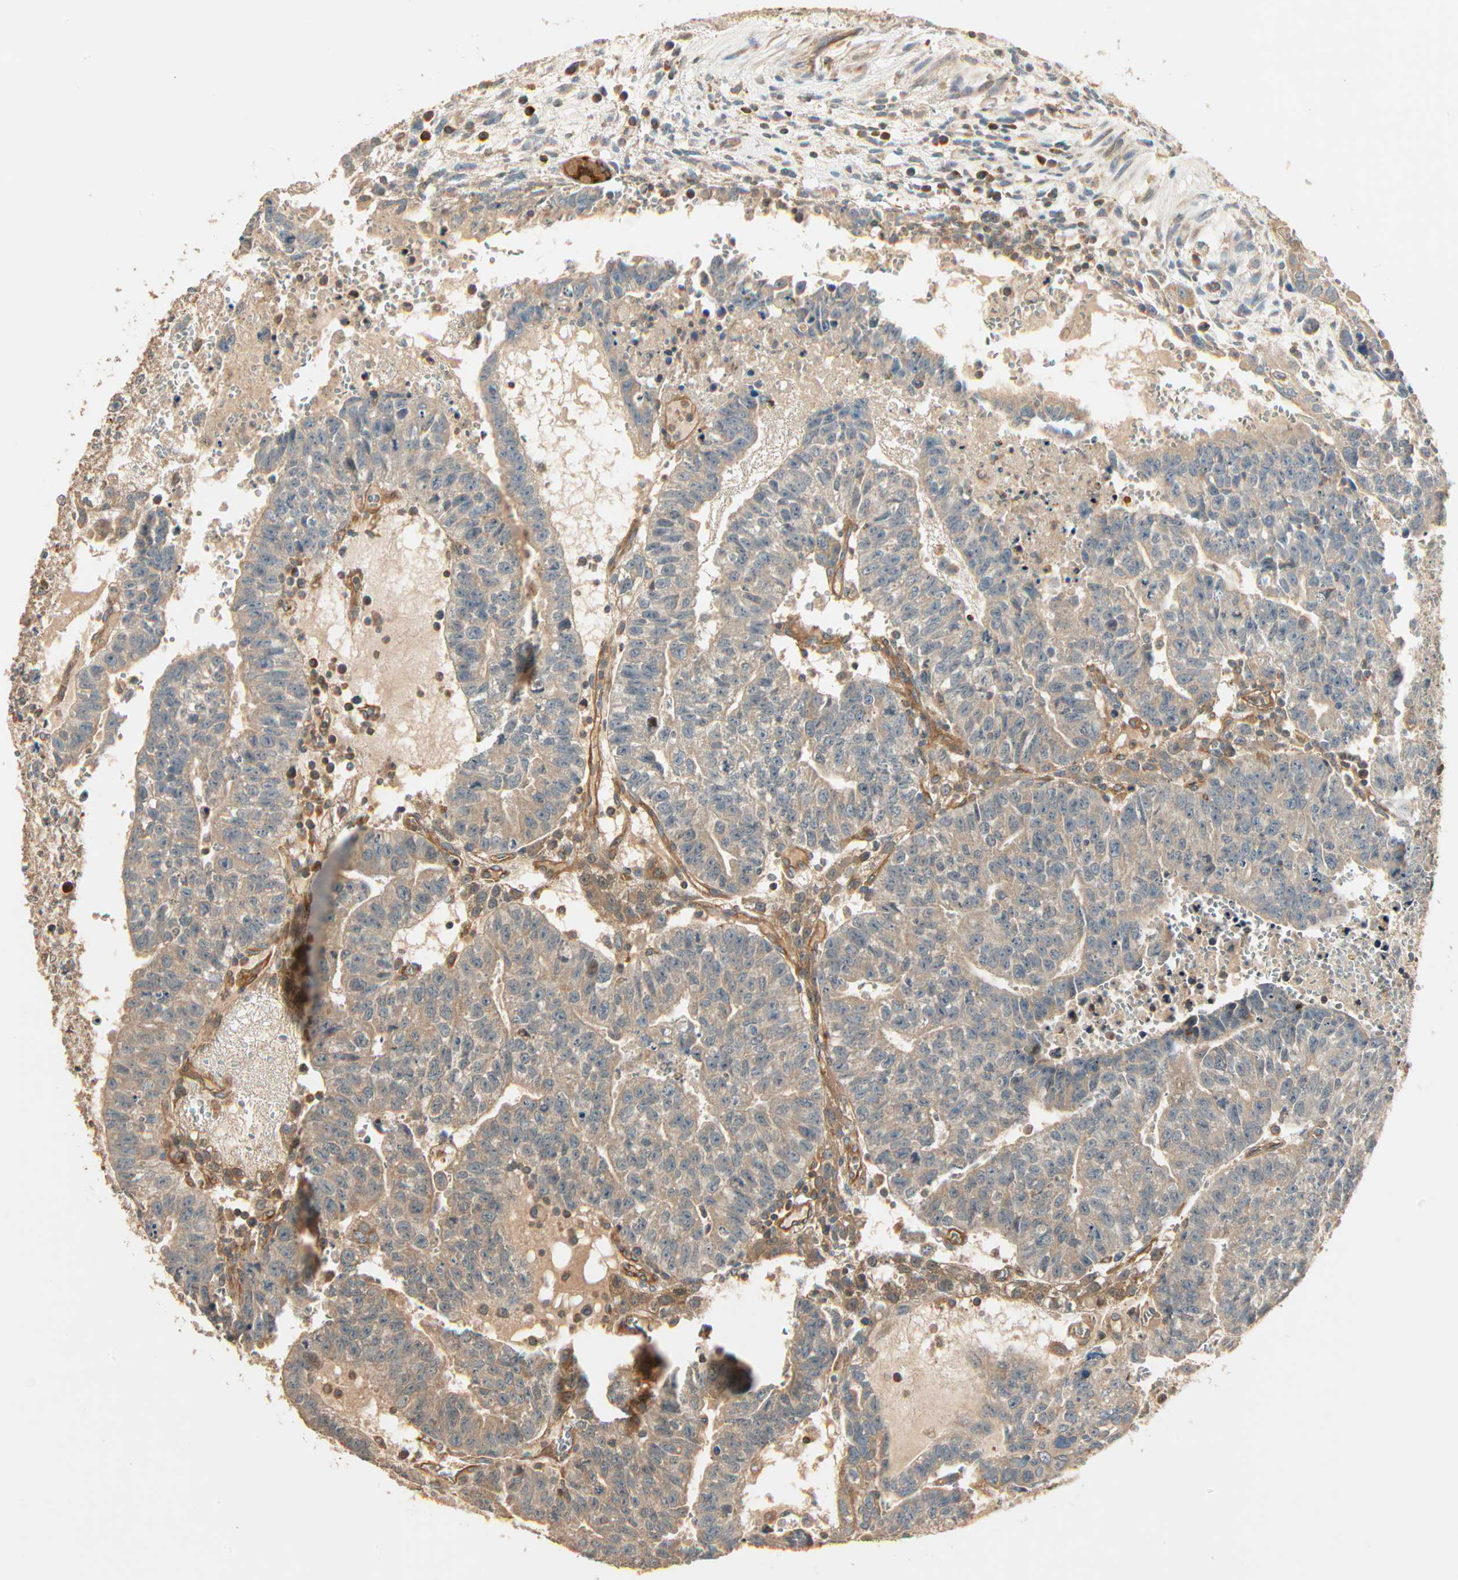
{"staining": {"intensity": "weak", "quantity": "<25%", "location": "cytoplasmic/membranous"}, "tissue": "testis cancer", "cell_type": "Tumor cells", "image_type": "cancer", "snomed": [{"axis": "morphology", "description": "Seminoma, NOS"}, {"axis": "morphology", "description": "Carcinoma, Embryonal, NOS"}, {"axis": "topography", "description": "Testis"}], "caption": "Micrograph shows no protein expression in tumor cells of testis seminoma tissue.", "gene": "GALK1", "patient": {"sex": "male", "age": 52}}